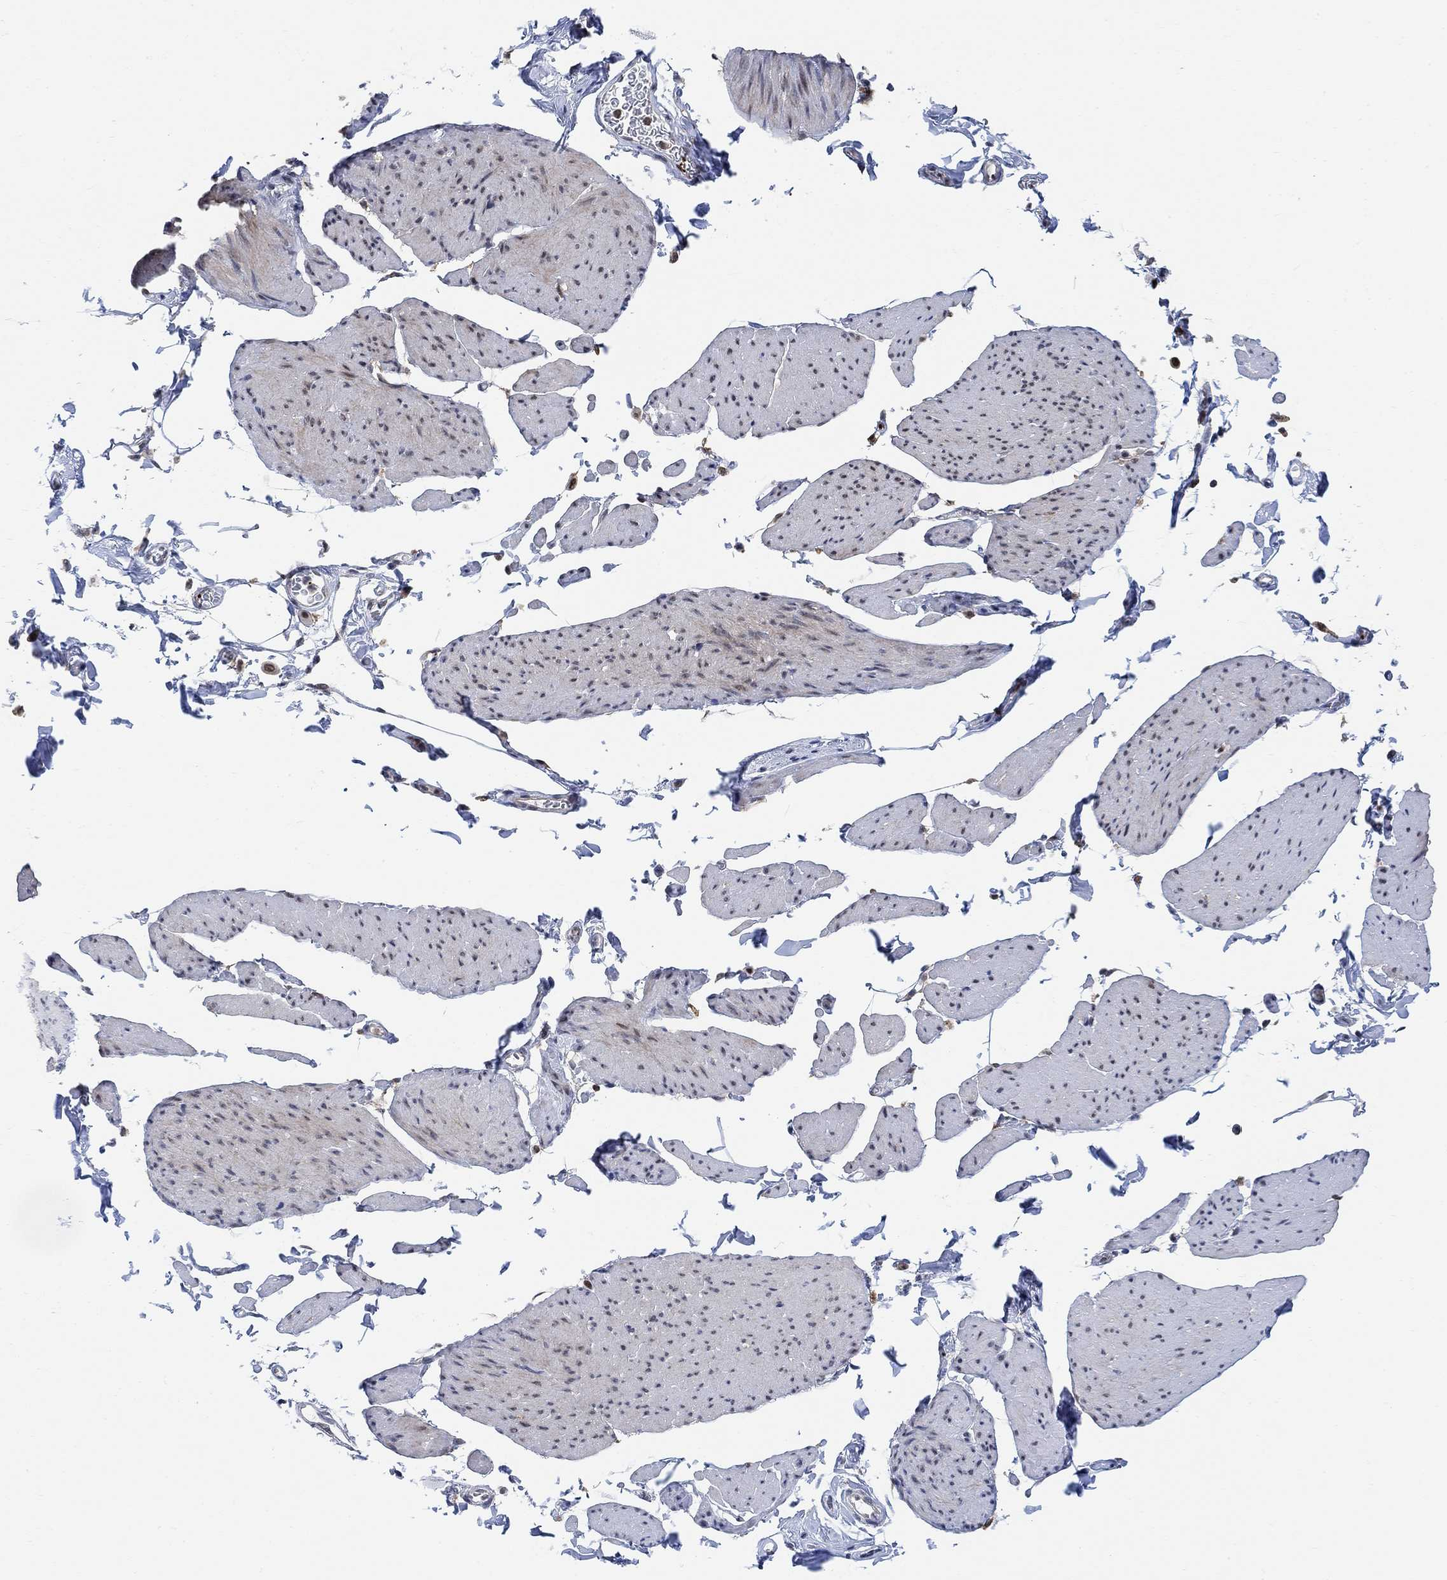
{"staining": {"intensity": "negative", "quantity": "none", "location": "none"}, "tissue": "smooth muscle", "cell_type": "Smooth muscle cells", "image_type": "normal", "snomed": [{"axis": "morphology", "description": "Normal tissue, NOS"}, {"axis": "topography", "description": "Adipose tissue"}, {"axis": "topography", "description": "Smooth muscle"}, {"axis": "topography", "description": "Peripheral nerve tissue"}], "caption": "Smooth muscle was stained to show a protein in brown. There is no significant expression in smooth muscle cells. The staining is performed using DAB brown chromogen with nuclei counter-stained in using hematoxylin.", "gene": "PWWP2B", "patient": {"sex": "male", "age": 83}}